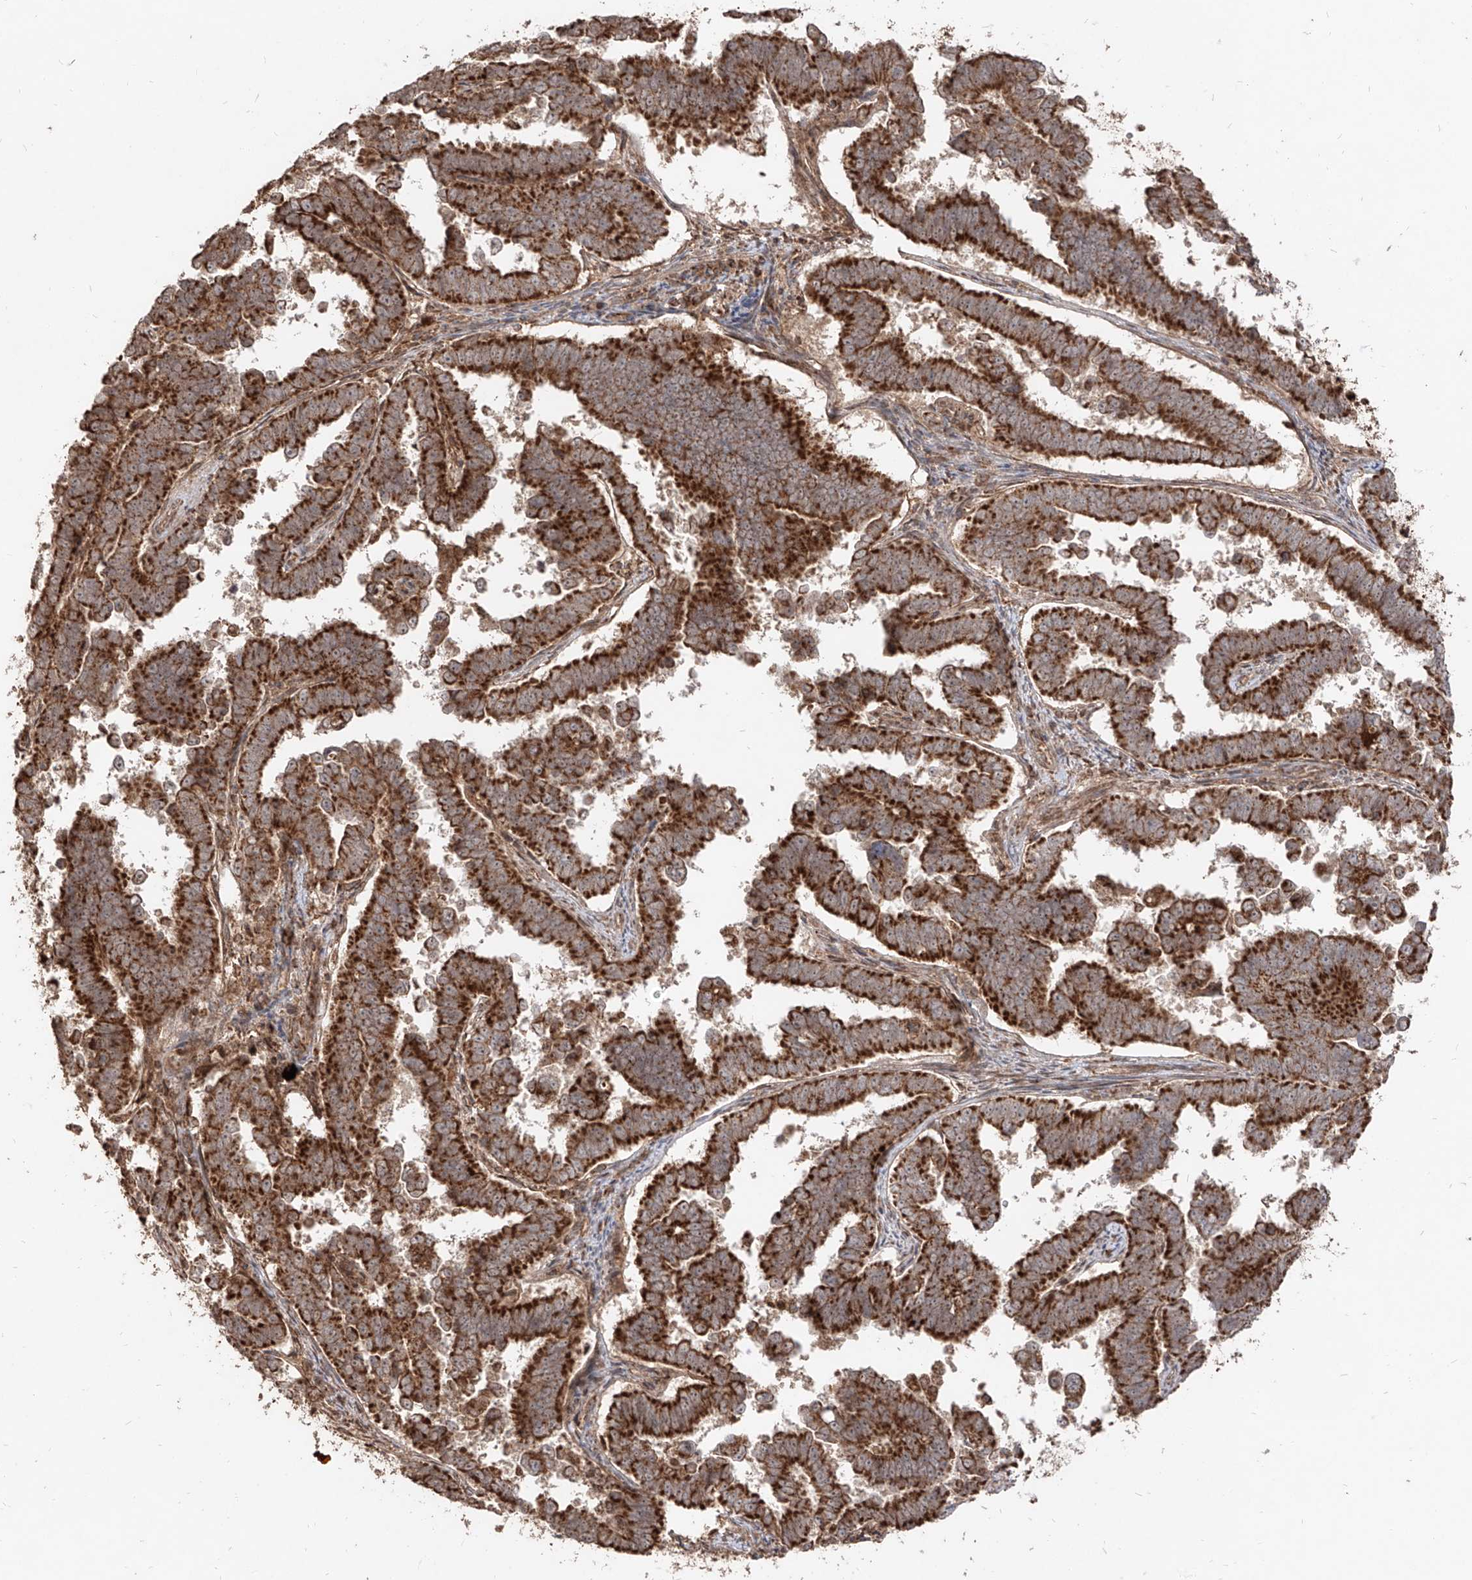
{"staining": {"intensity": "strong", "quantity": ">75%", "location": "cytoplasmic/membranous"}, "tissue": "endometrial cancer", "cell_type": "Tumor cells", "image_type": "cancer", "snomed": [{"axis": "morphology", "description": "Adenocarcinoma, NOS"}, {"axis": "topography", "description": "Endometrium"}], "caption": "Endometrial cancer (adenocarcinoma) stained with a protein marker demonstrates strong staining in tumor cells.", "gene": "AIM2", "patient": {"sex": "female", "age": 75}}